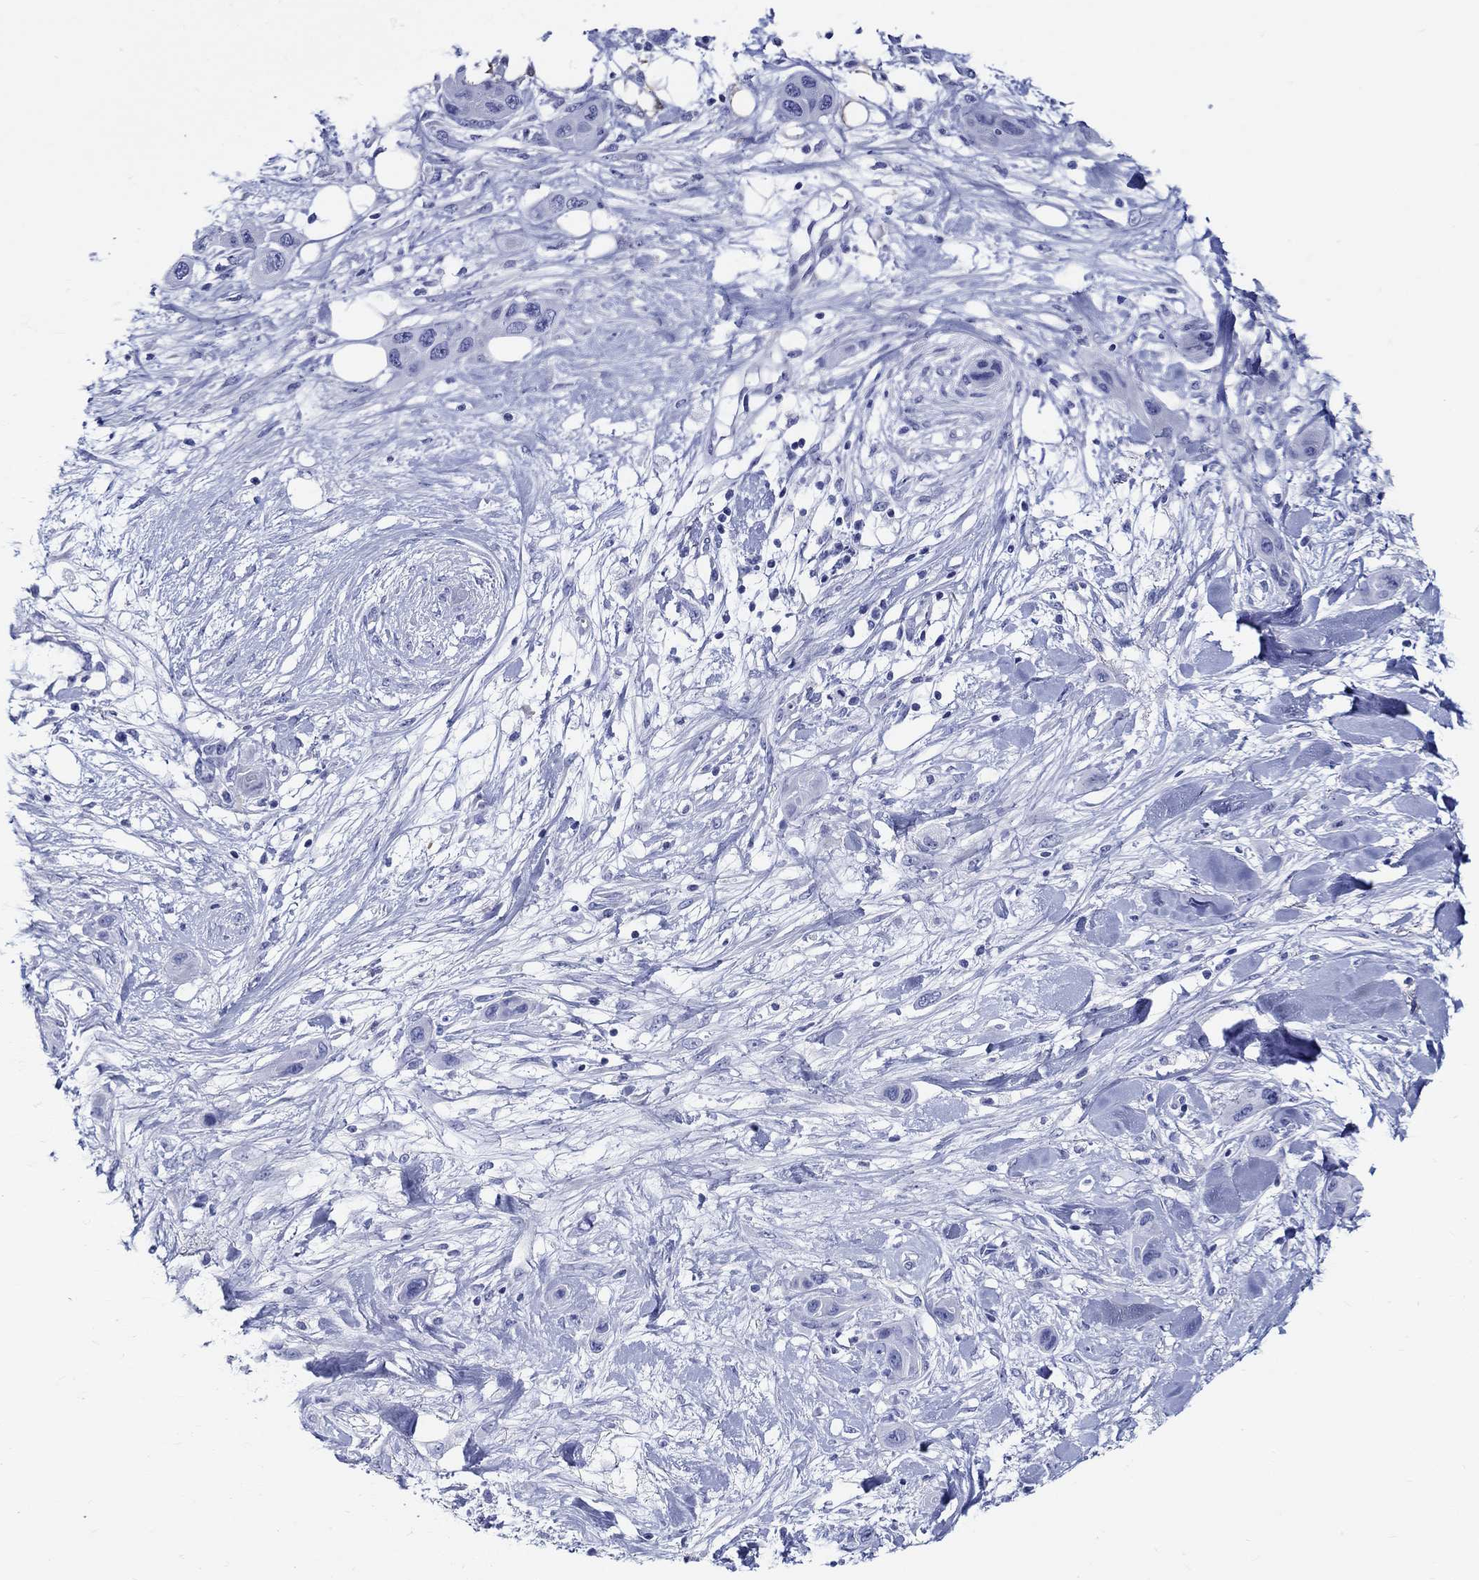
{"staining": {"intensity": "negative", "quantity": "none", "location": "none"}, "tissue": "skin cancer", "cell_type": "Tumor cells", "image_type": "cancer", "snomed": [{"axis": "morphology", "description": "Squamous cell carcinoma, NOS"}, {"axis": "topography", "description": "Skin"}], "caption": "IHC image of neoplastic tissue: skin squamous cell carcinoma stained with DAB demonstrates no significant protein positivity in tumor cells.", "gene": "CRYGS", "patient": {"sex": "male", "age": 79}}